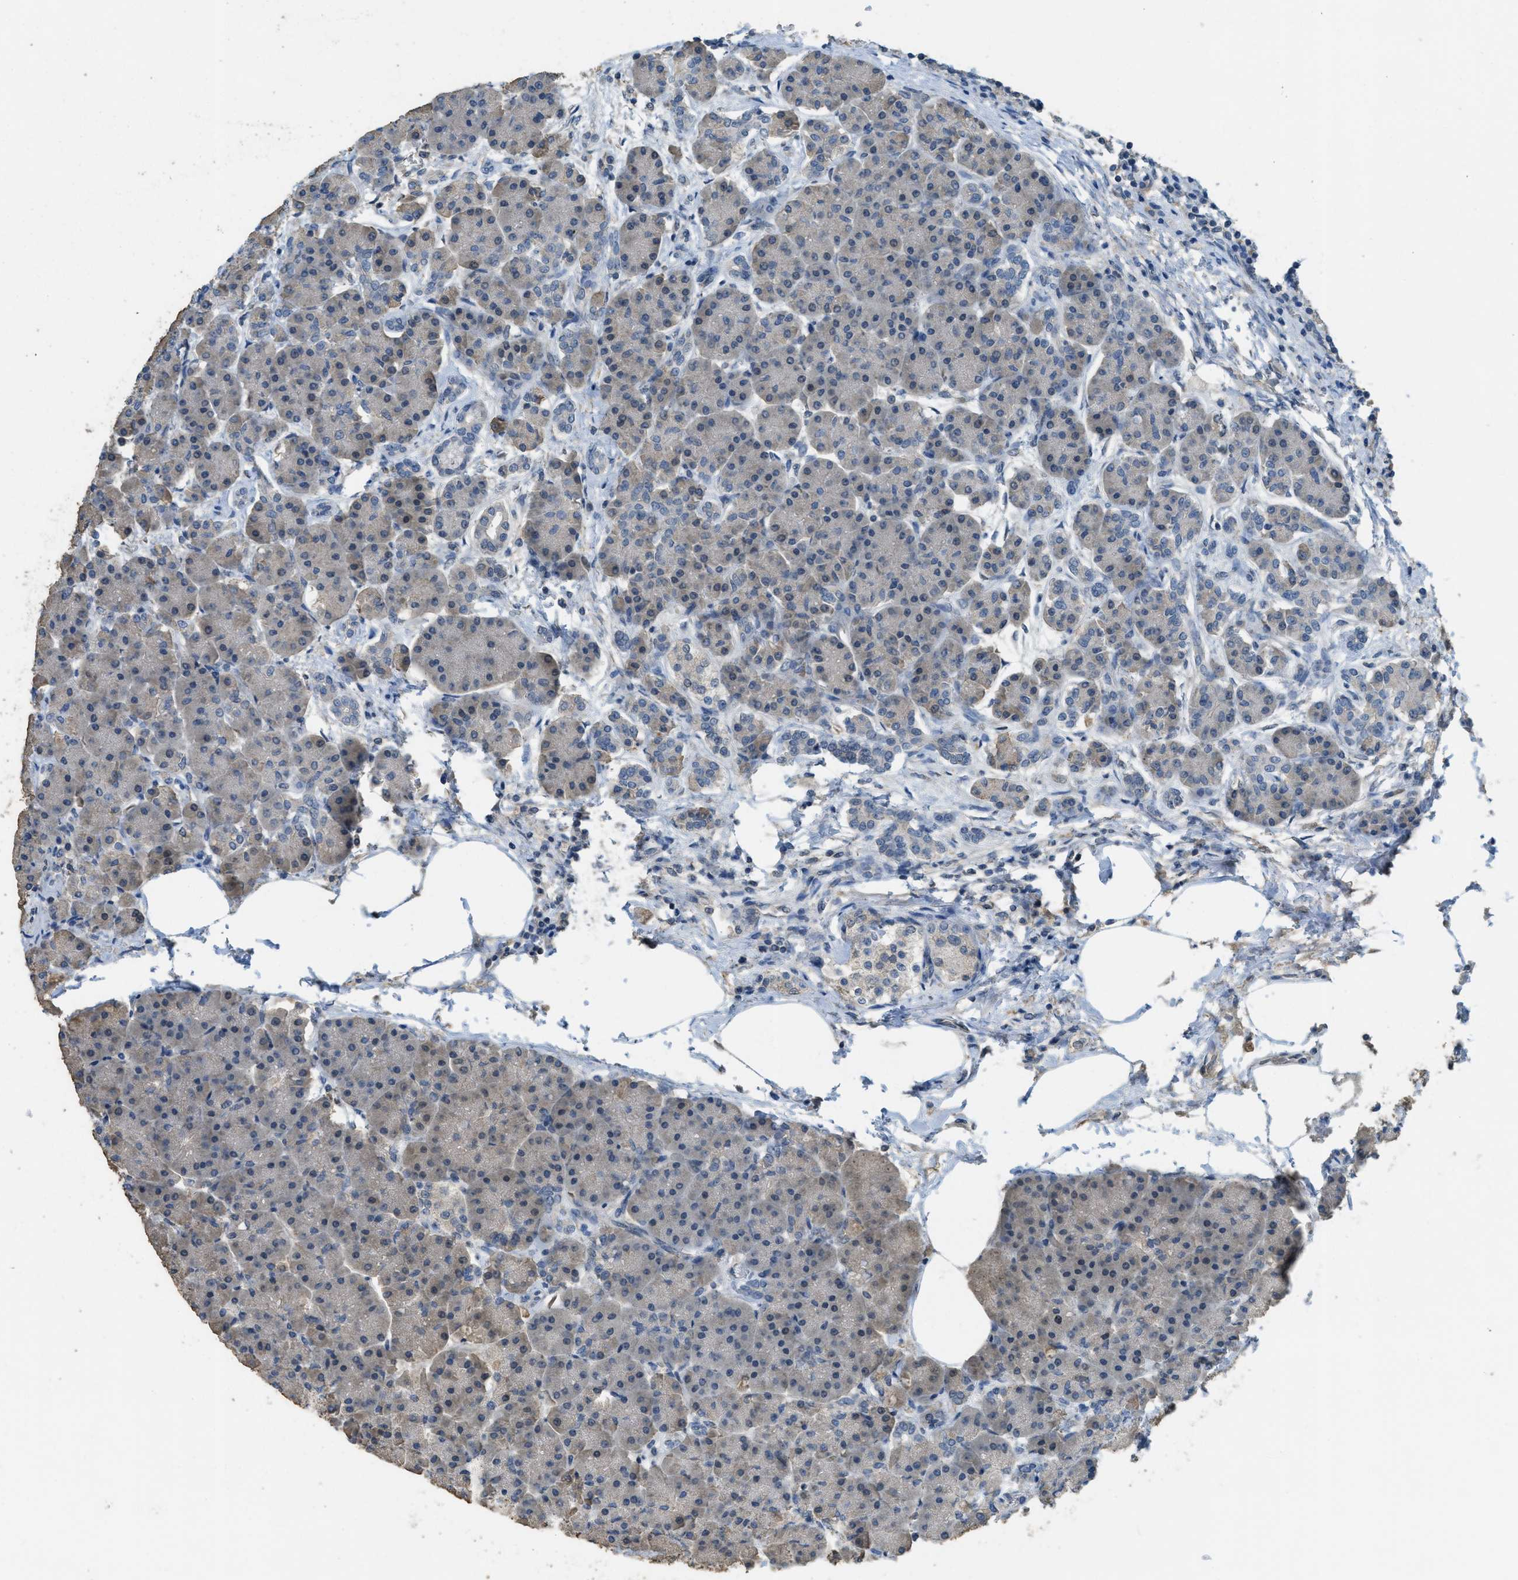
{"staining": {"intensity": "moderate", "quantity": "<25%", "location": "cytoplasmic/membranous"}, "tissue": "pancreas", "cell_type": "Exocrine glandular cells", "image_type": "normal", "snomed": [{"axis": "morphology", "description": "Normal tissue, NOS"}, {"axis": "topography", "description": "Pancreas"}], "caption": "DAB (3,3'-diaminobenzidine) immunohistochemical staining of benign human pancreas displays moderate cytoplasmic/membranous protein positivity in approximately <25% of exocrine glandular cells. (DAB = brown stain, brightfield microscopy at high magnification).", "gene": "MIS18A", "patient": {"sex": "female", "age": 70}}